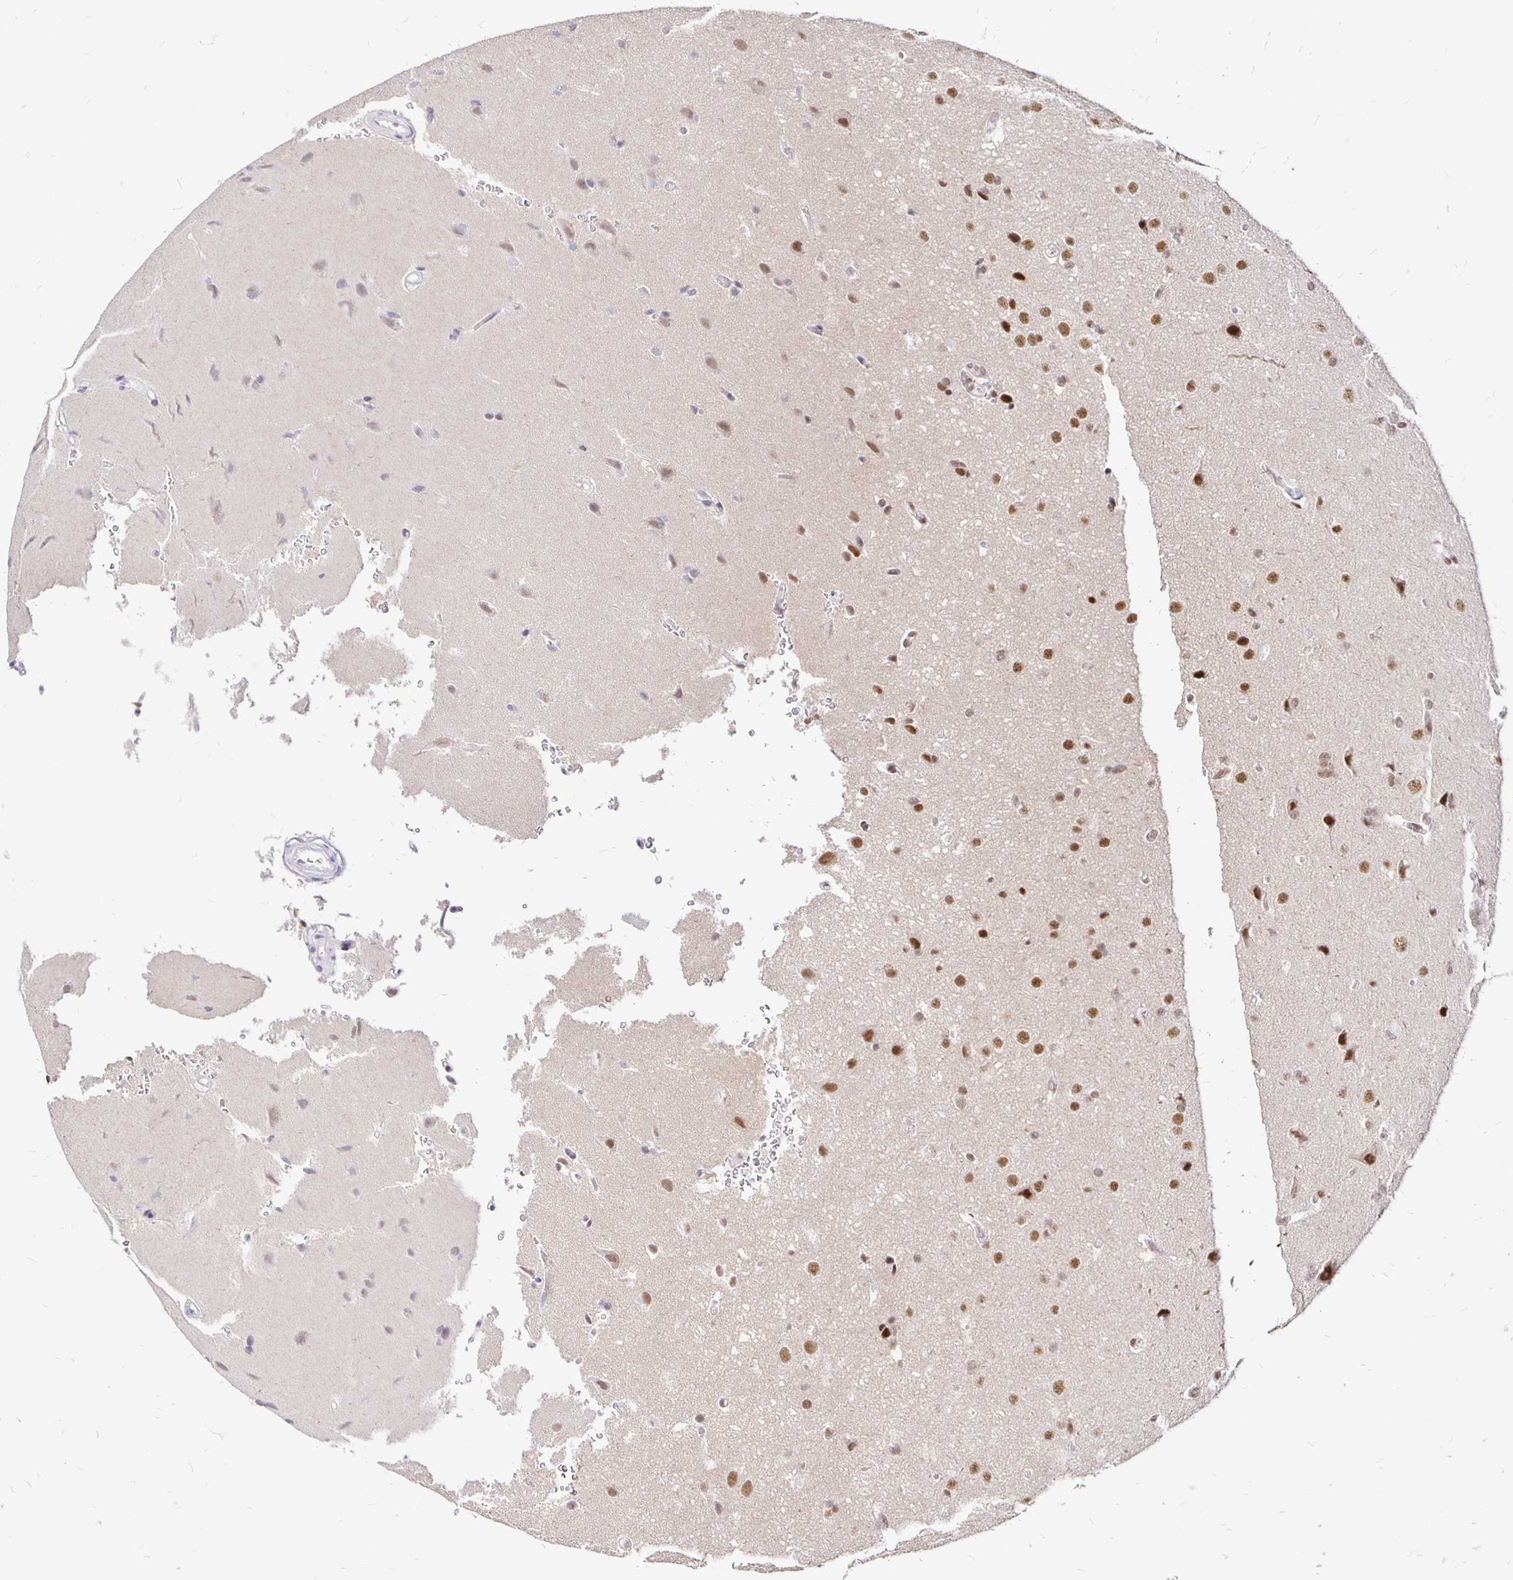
{"staining": {"intensity": "moderate", "quantity": ">75%", "location": "nuclear"}, "tissue": "glioma", "cell_type": "Tumor cells", "image_type": "cancer", "snomed": [{"axis": "morphology", "description": "Glioma, malignant, Low grade"}, {"axis": "topography", "description": "Brain"}], "caption": "This is an image of immunohistochemistry staining of malignant glioma (low-grade), which shows moderate positivity in the nuclear of tumor cells.", "gene": "SIN3A", "patient": {"sex": "female", "age": 34}}